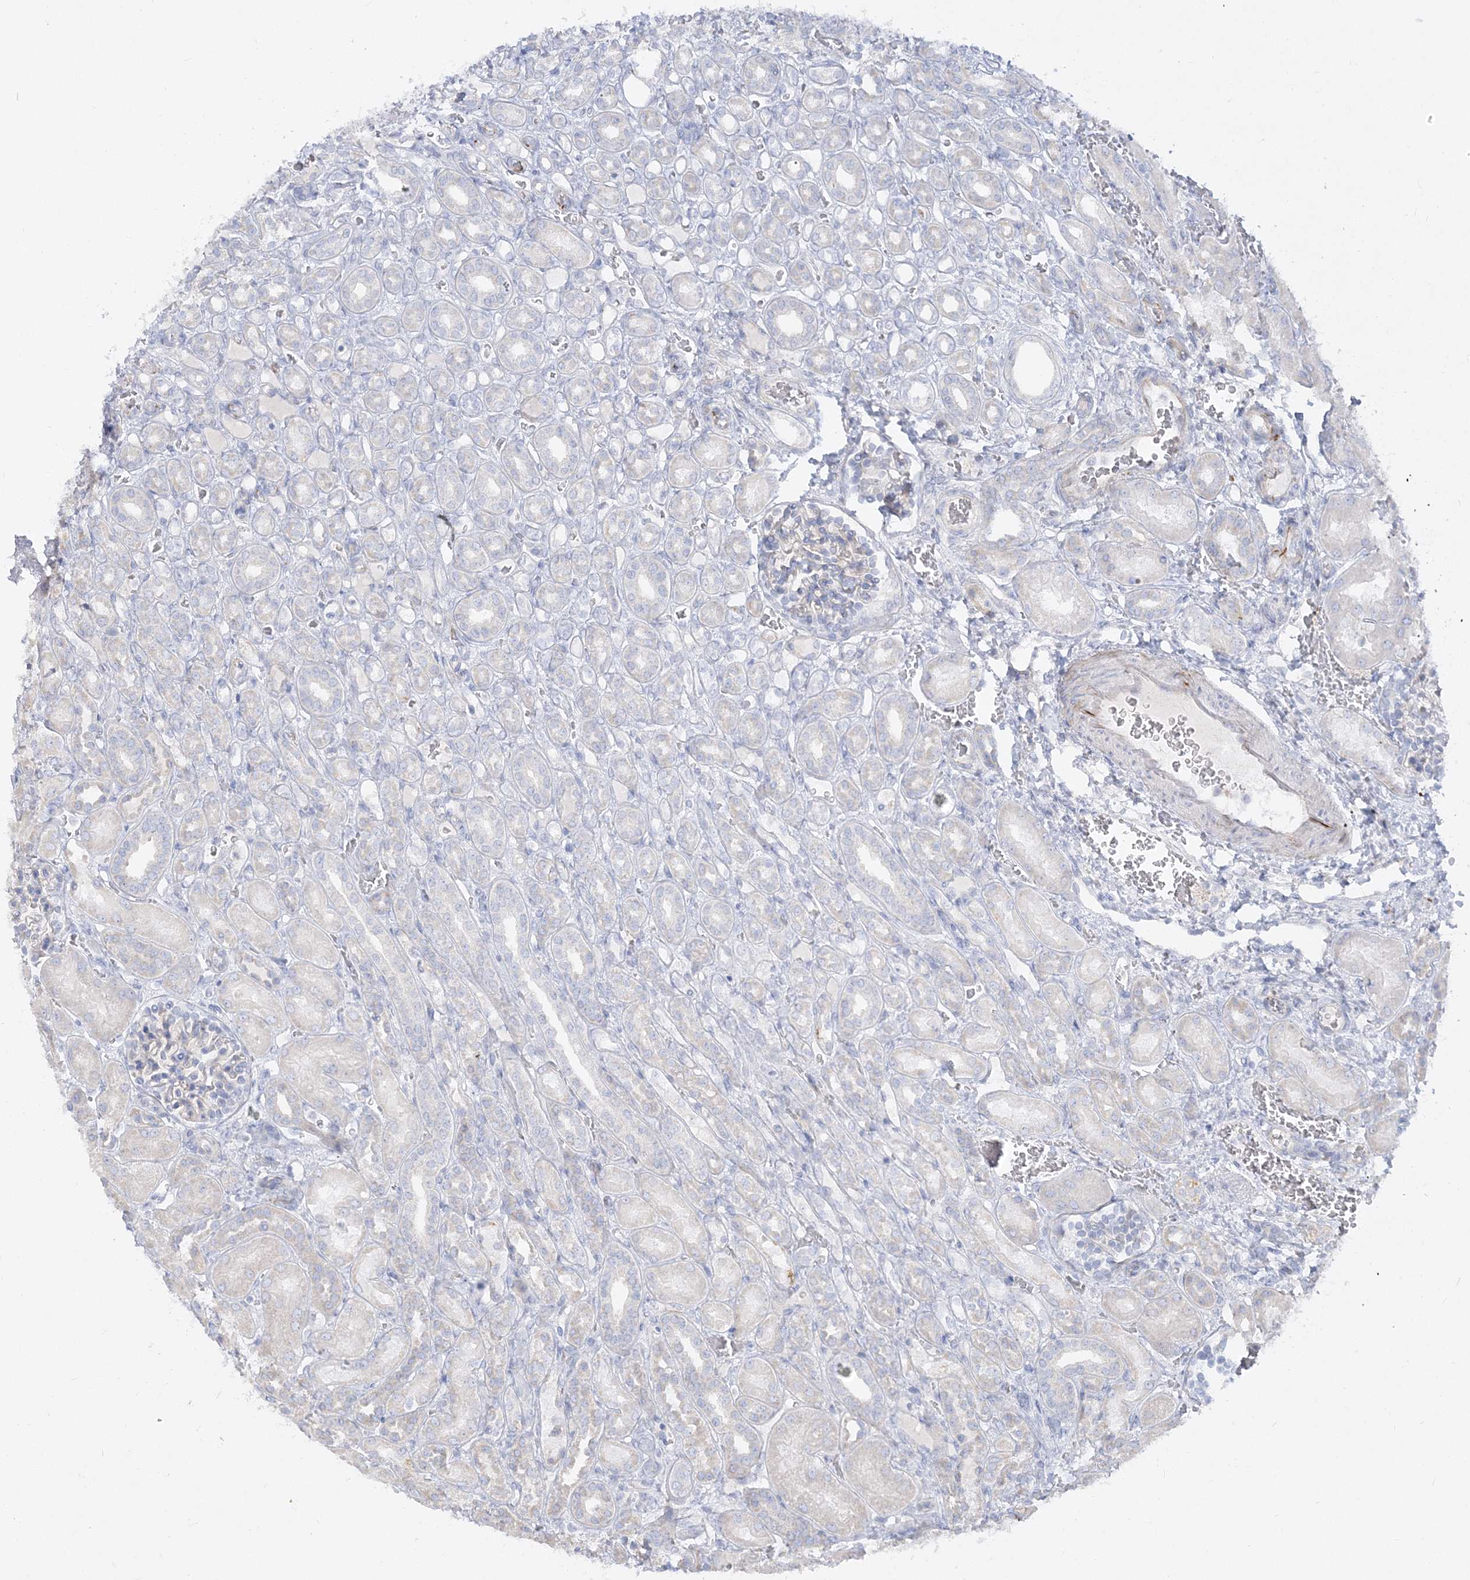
{"staining": {"intensity": "negative", "quantity": "none", "location": "none"}, "tissue": "kidney", "cell_type": "Cells in glomeruli", "image_type": "normal", "snomed": [{"axis": "morphology", "description": "Normal tissue, NOS"}, {"axis": "morphology", "description": "Neoplasm, malignant, NOS"}, {"axis": "topography", "description": "Kidney"}], "caption": "IHC photomicrograph of normal kidney: human kidney stained with DAB displays no significant protein positivity in cells in glomeruli.", "gene": "GPAT2", "patient": {"sex": "female", "age": 1}}